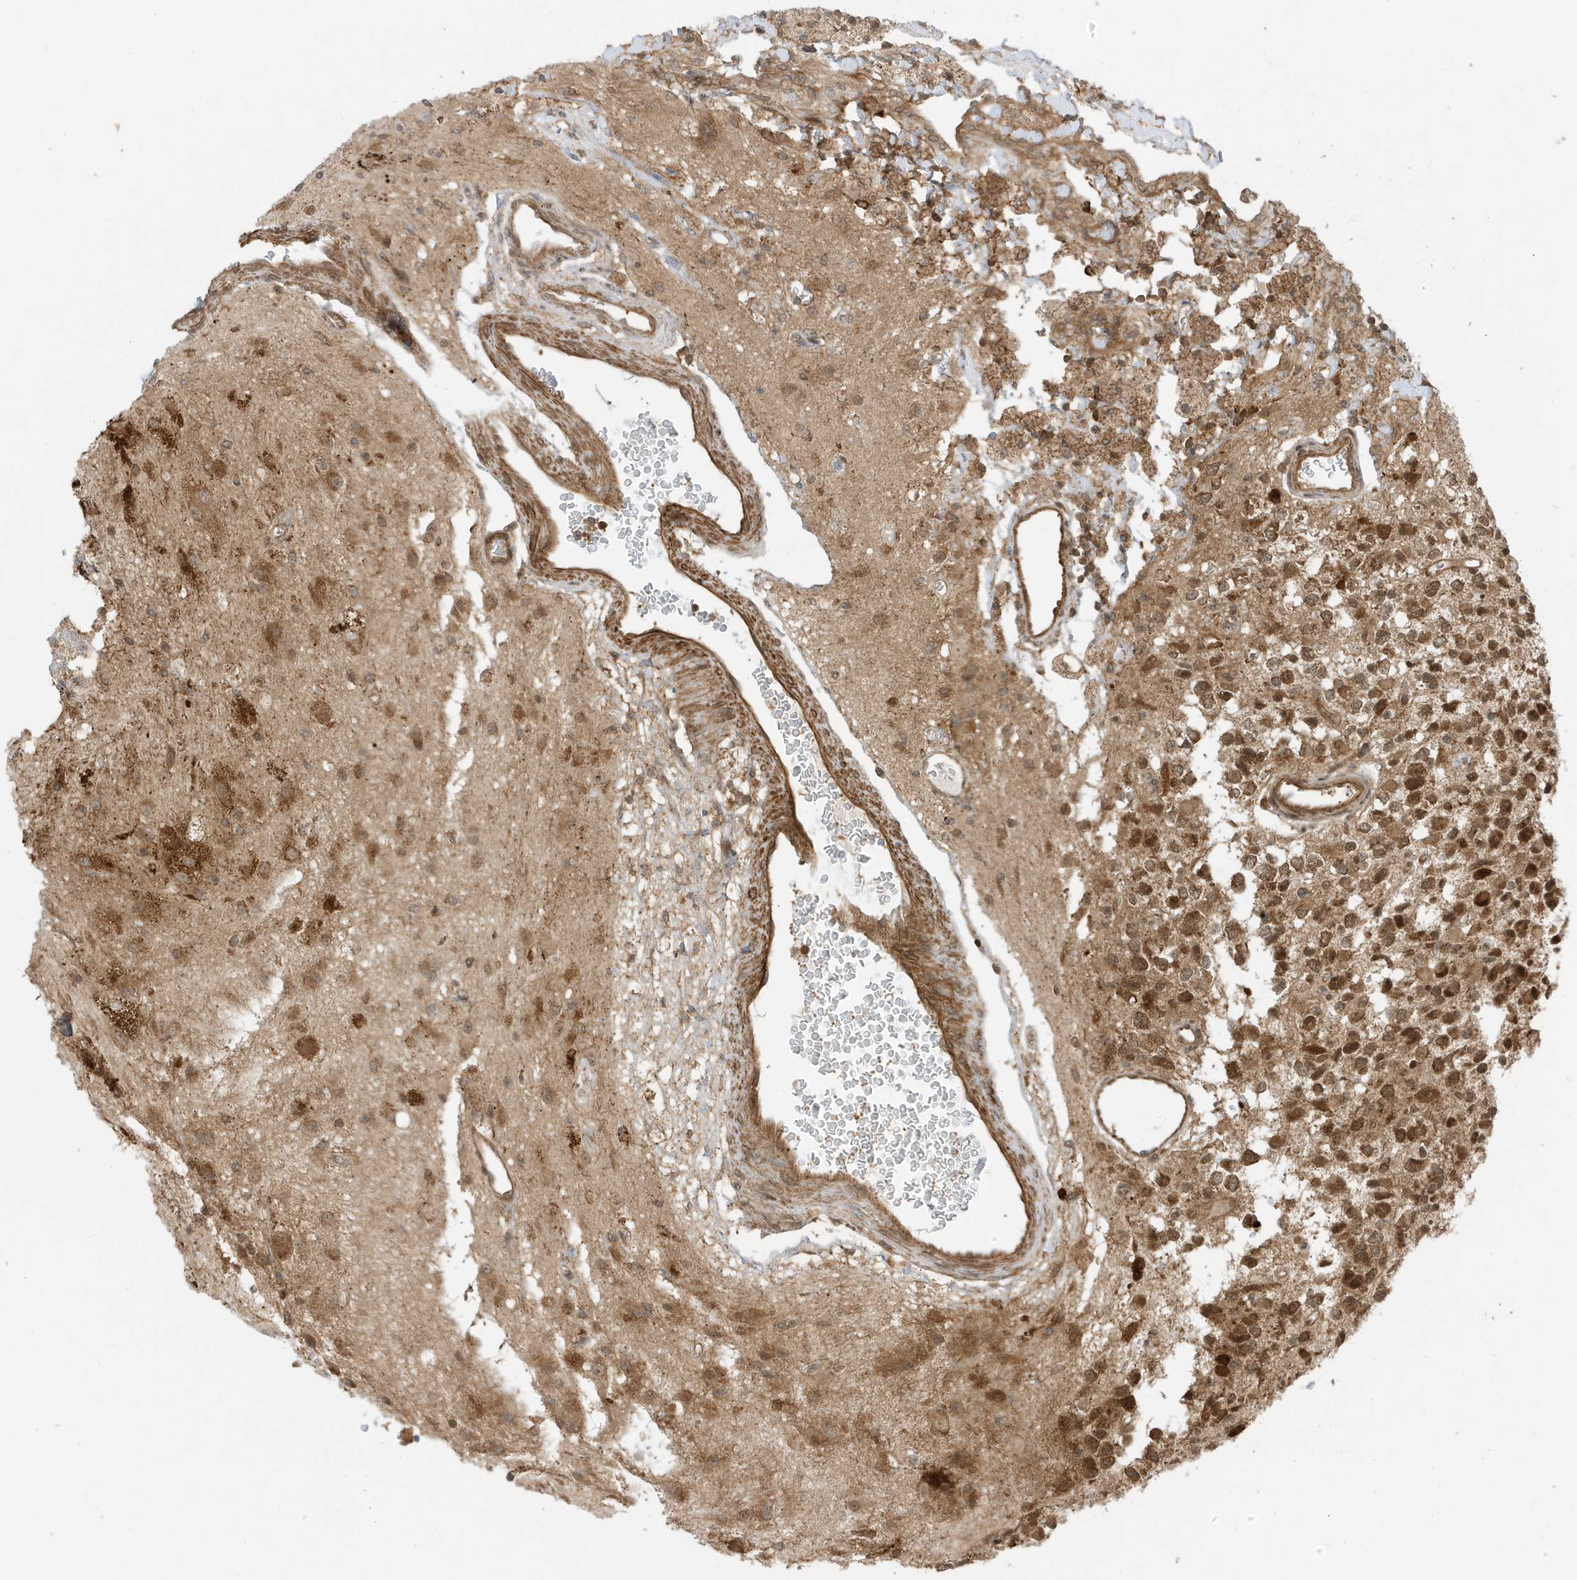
{"staining": {"intensity": "moderate", "quantity": ">75%", "location": "cytoplasmic/membranous"}, "tissue": "glioma", "cell_type": "Tumor cells", "image_type": "cancer", "snomed": [{"axis": "morphology", "description": "Glioma, malignant, High grade"}, {"axis": "topography", "description": "Brain"}], "caption": "Tumor cells exhibit medium levels of moderate cytoplasmic/membranous staining in about >75% of cells in malignant high-grade glioma.", "gene": "DHX36", "patient": {"sex": "male", "age": 34}}